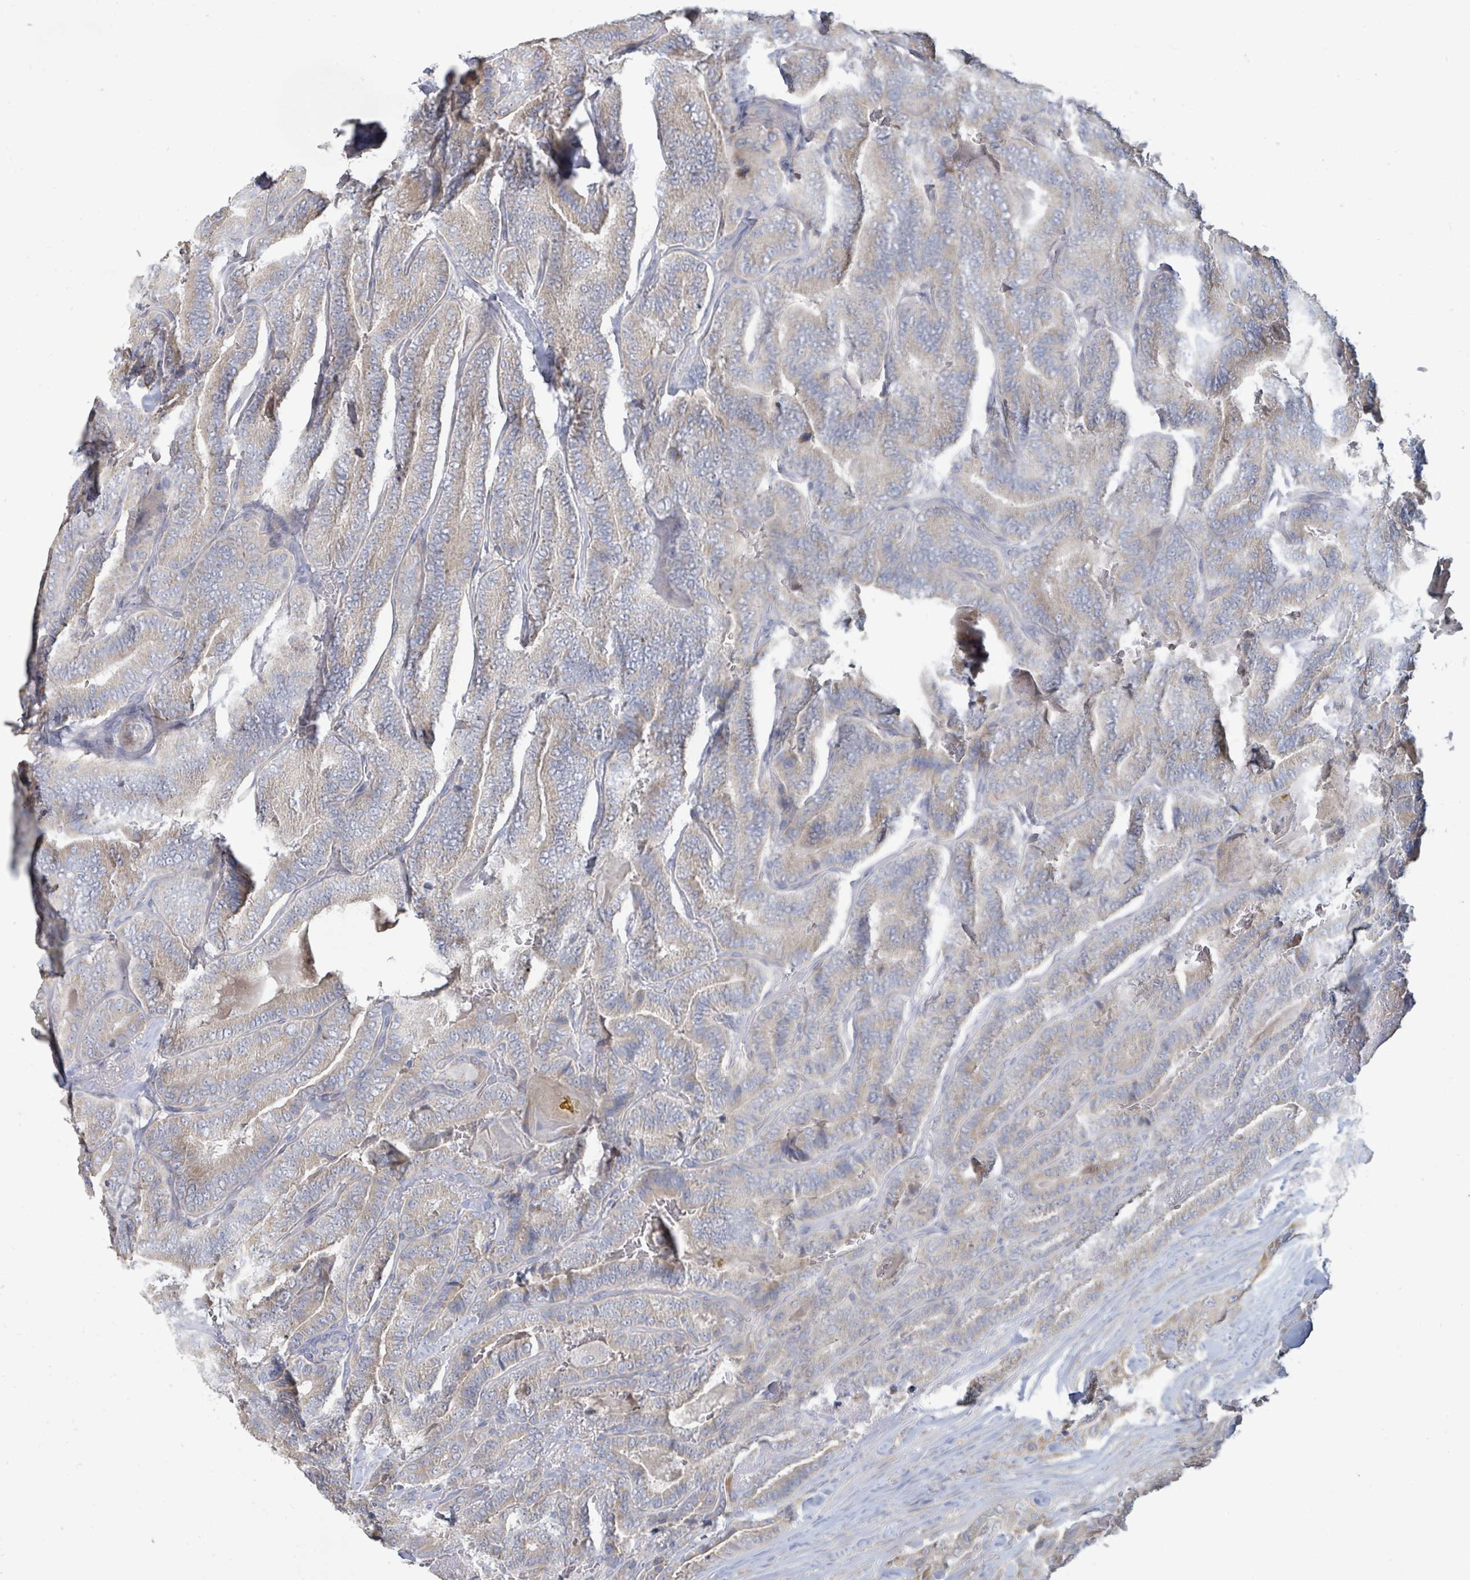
{"staining": {"intensity": "weak", "quantity": "<25%", "location": "cytoplasmic/membranous"}, "tissue": "thyroid cancer", "cell_type": "Tumor cells", "image_type": "cancer", "snomed": [{"axis": "morphology", "description": "Papillary adenocarcinoma, NOS"}, {"axis": "topography", "description": "Thyroid gland"}], "caption": "There is no significant expression in tumor cells of papillary adenocarcinoma (thyroid).", "gene": "KCNS2", "patient": {"sex": "male", "age": 61}}